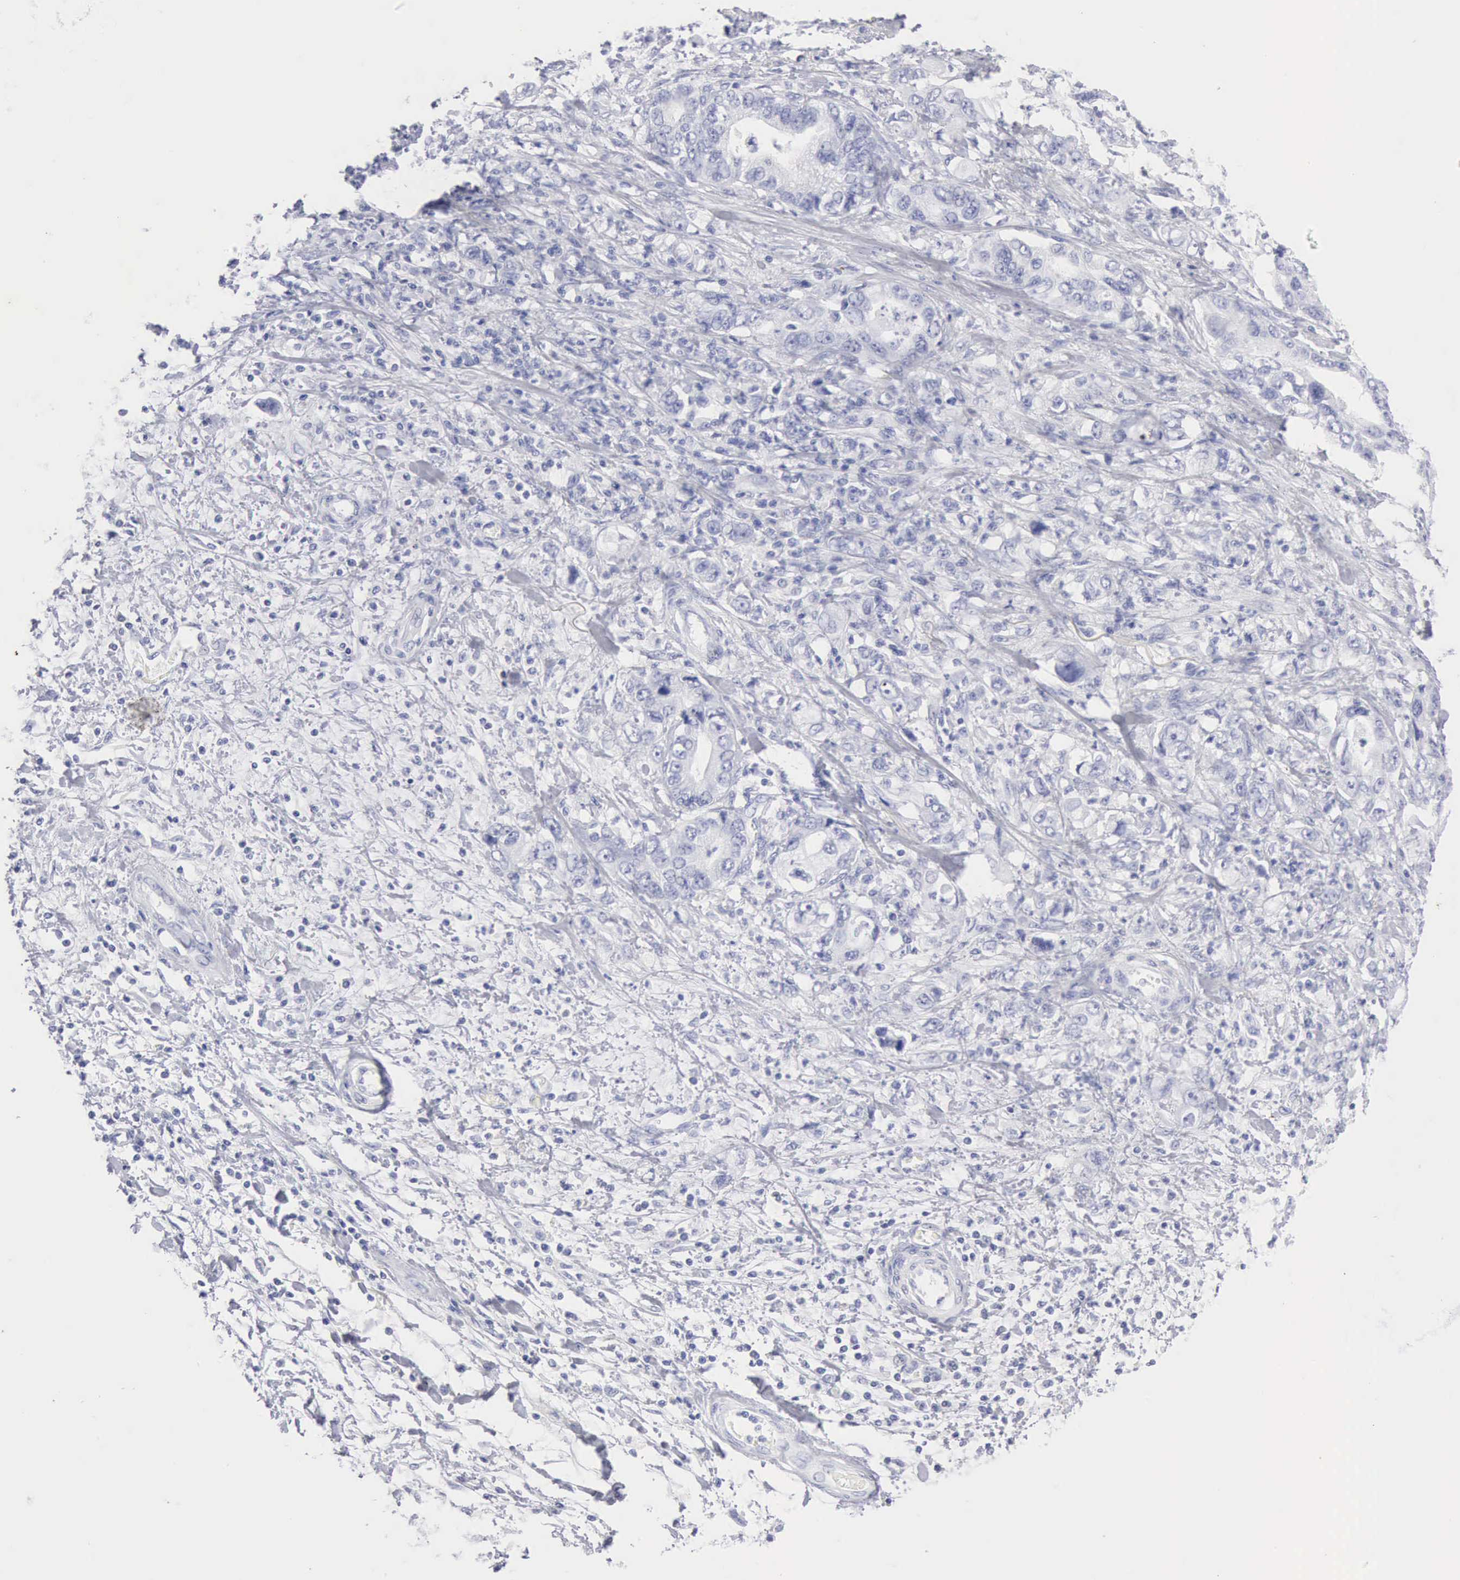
{"staining": {"intensity": "negative", "quantity": "none", "location": "none"}, "tissue": "stomach cancer", "cell_type": "Tumor cells", "image_type": "cancer", "snomed": [{"axis": "morphology", "description": "Adenocarcinoma, NOS"}, {"axis": "topography", "description": "Pancreas"}, {"axis": "topography", "description": "Stomach, upper"}], "caption": "Tumor cells are negative for protein expression in human adenocarcinoma (stomach). (DAB immunohistochemistry (IHC), high magnification).", "gene": "KRT10", "patient": {"sex": "male", "age": 77}}